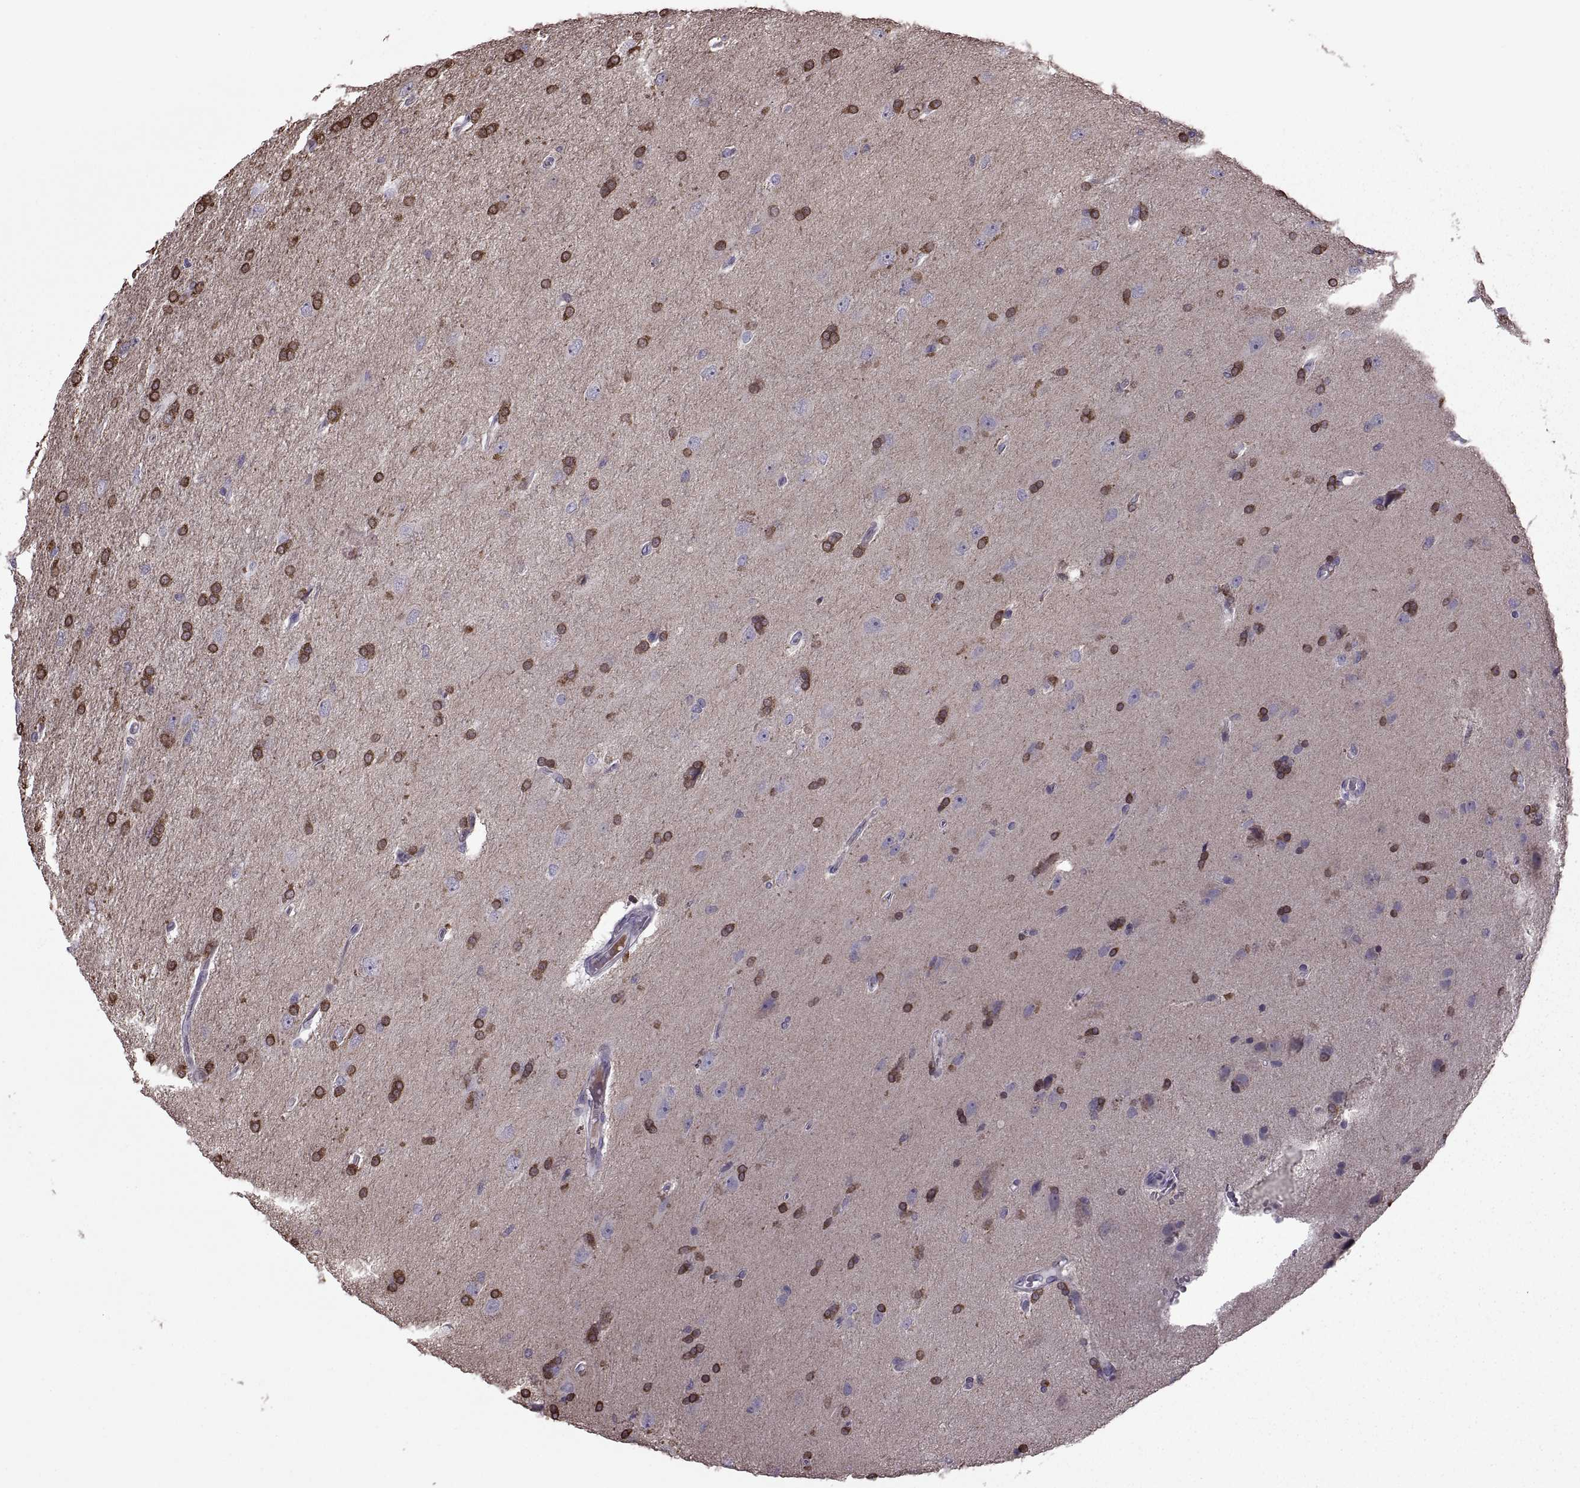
{"staining": {"intensity": "strong", "quantity": ">75%", "location": "cytoplasmic/membranous"}, "tissue": "glioma", "cell_type": "Tumor cells", "image_type": "cancer", "snomed": [{"axis": "morphology", "description": "Glioma, malignant, High grade"}, {"axis": "topography", "description": "Cerebral cortex"}], "caption": "About >75% of tumor cells in glioma exhibit strong cytoplasmic/membranous protein expression as visualized by brown immunohistochemical staining.", "gene": "ODF3", "patient": {"sex": "male", "age": 70}}